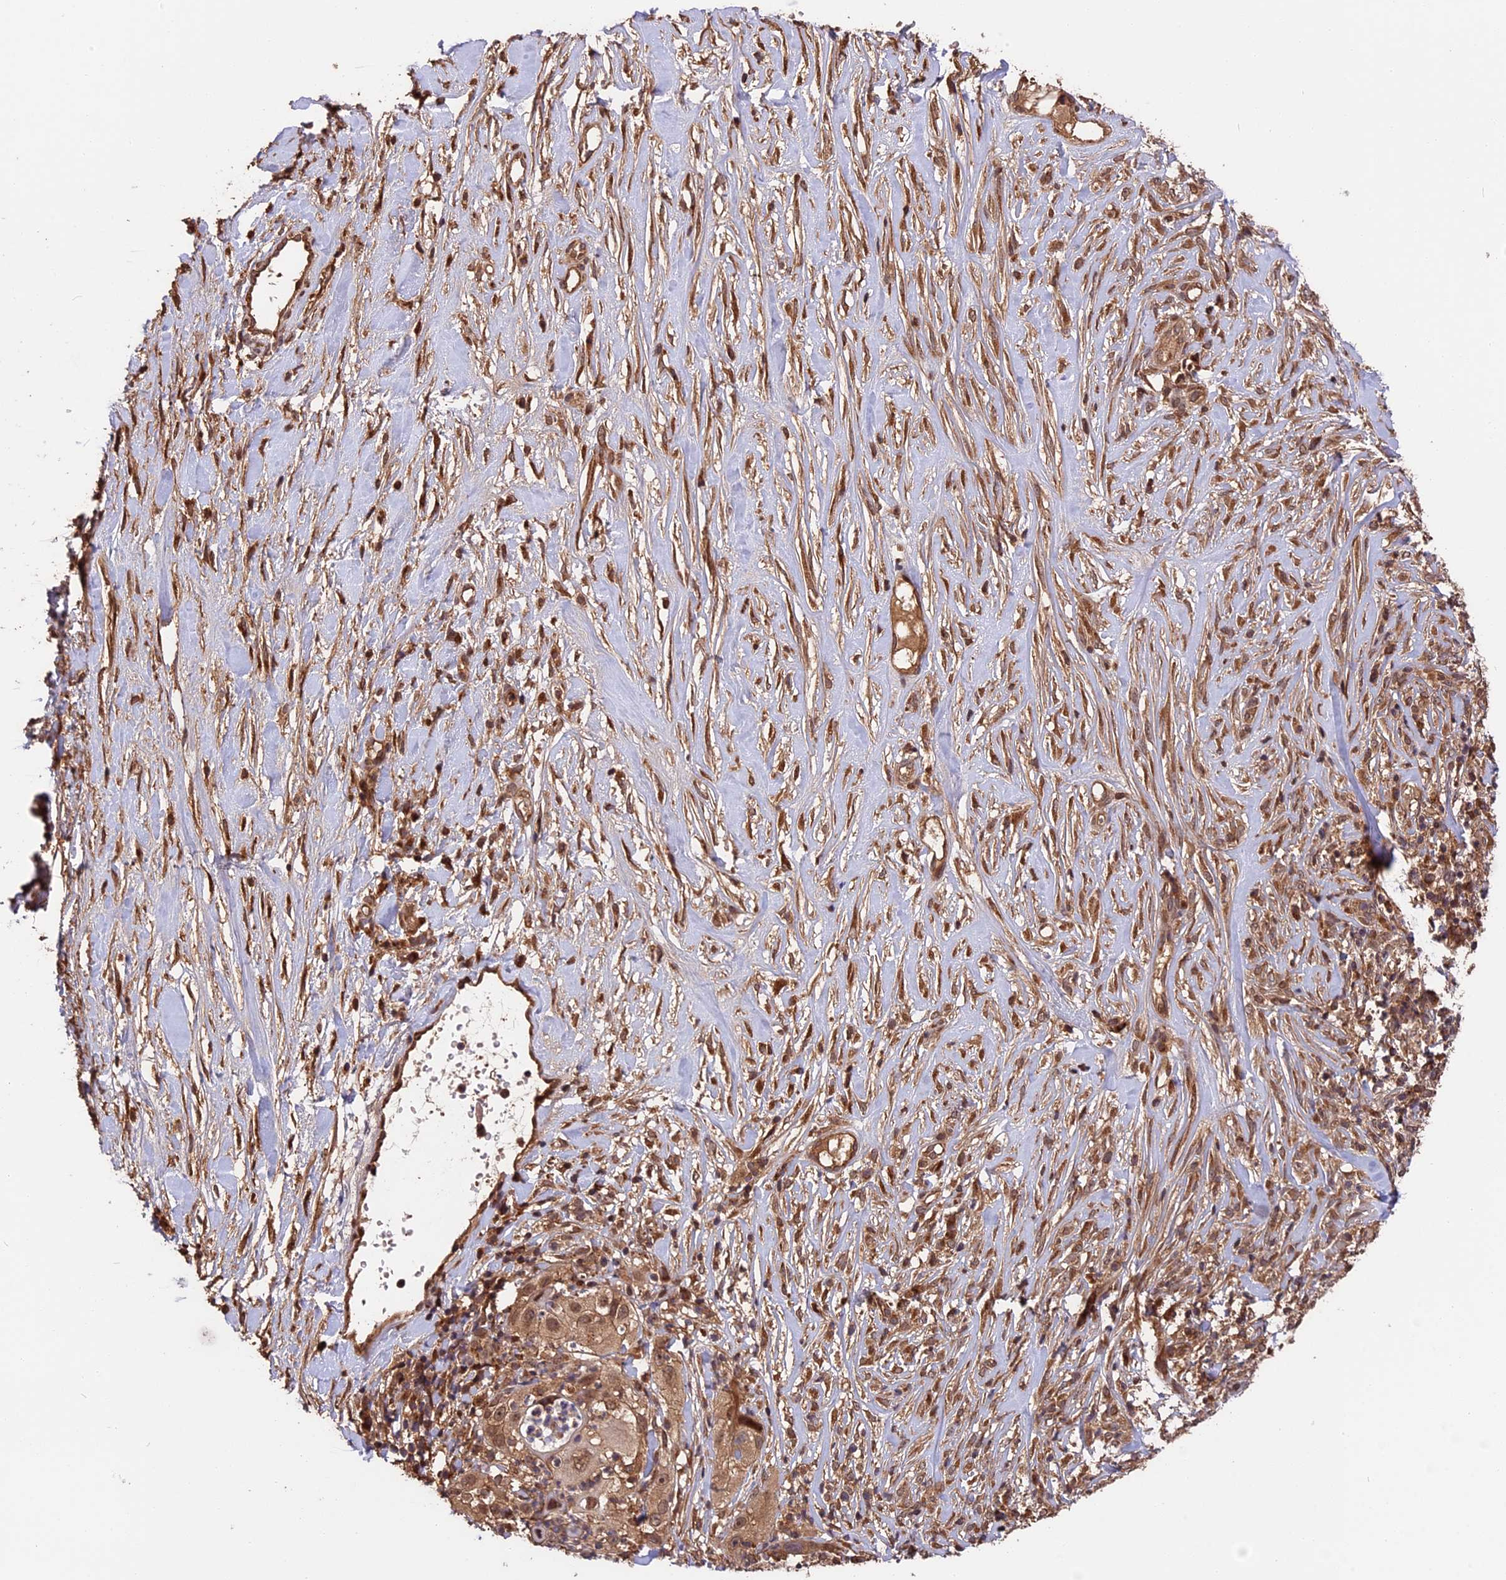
{"staining": {"intensity": "moderate", "quantity": ">75%", "location": "cytoplasmic/membranous,nuclear"}, "tissue": "skin cancer", "cell_type": "Tumor cells", "image_type": "cancer", "snomed": [{"axis": "morphology", "description": "Squamous cell carcinoma, NOS"}, {"axis": "topography", "description": "Skin"}], "caption": "Skin cancer (squamous cell carcinoma) stained with immunohistochemistry (IHC) shows moderate cytoplasmic/membranous and nuclear positivity in about >75% of tumor cells.", "gene": "ESCO1", "patient": {"sex": "female", "age": 44}}